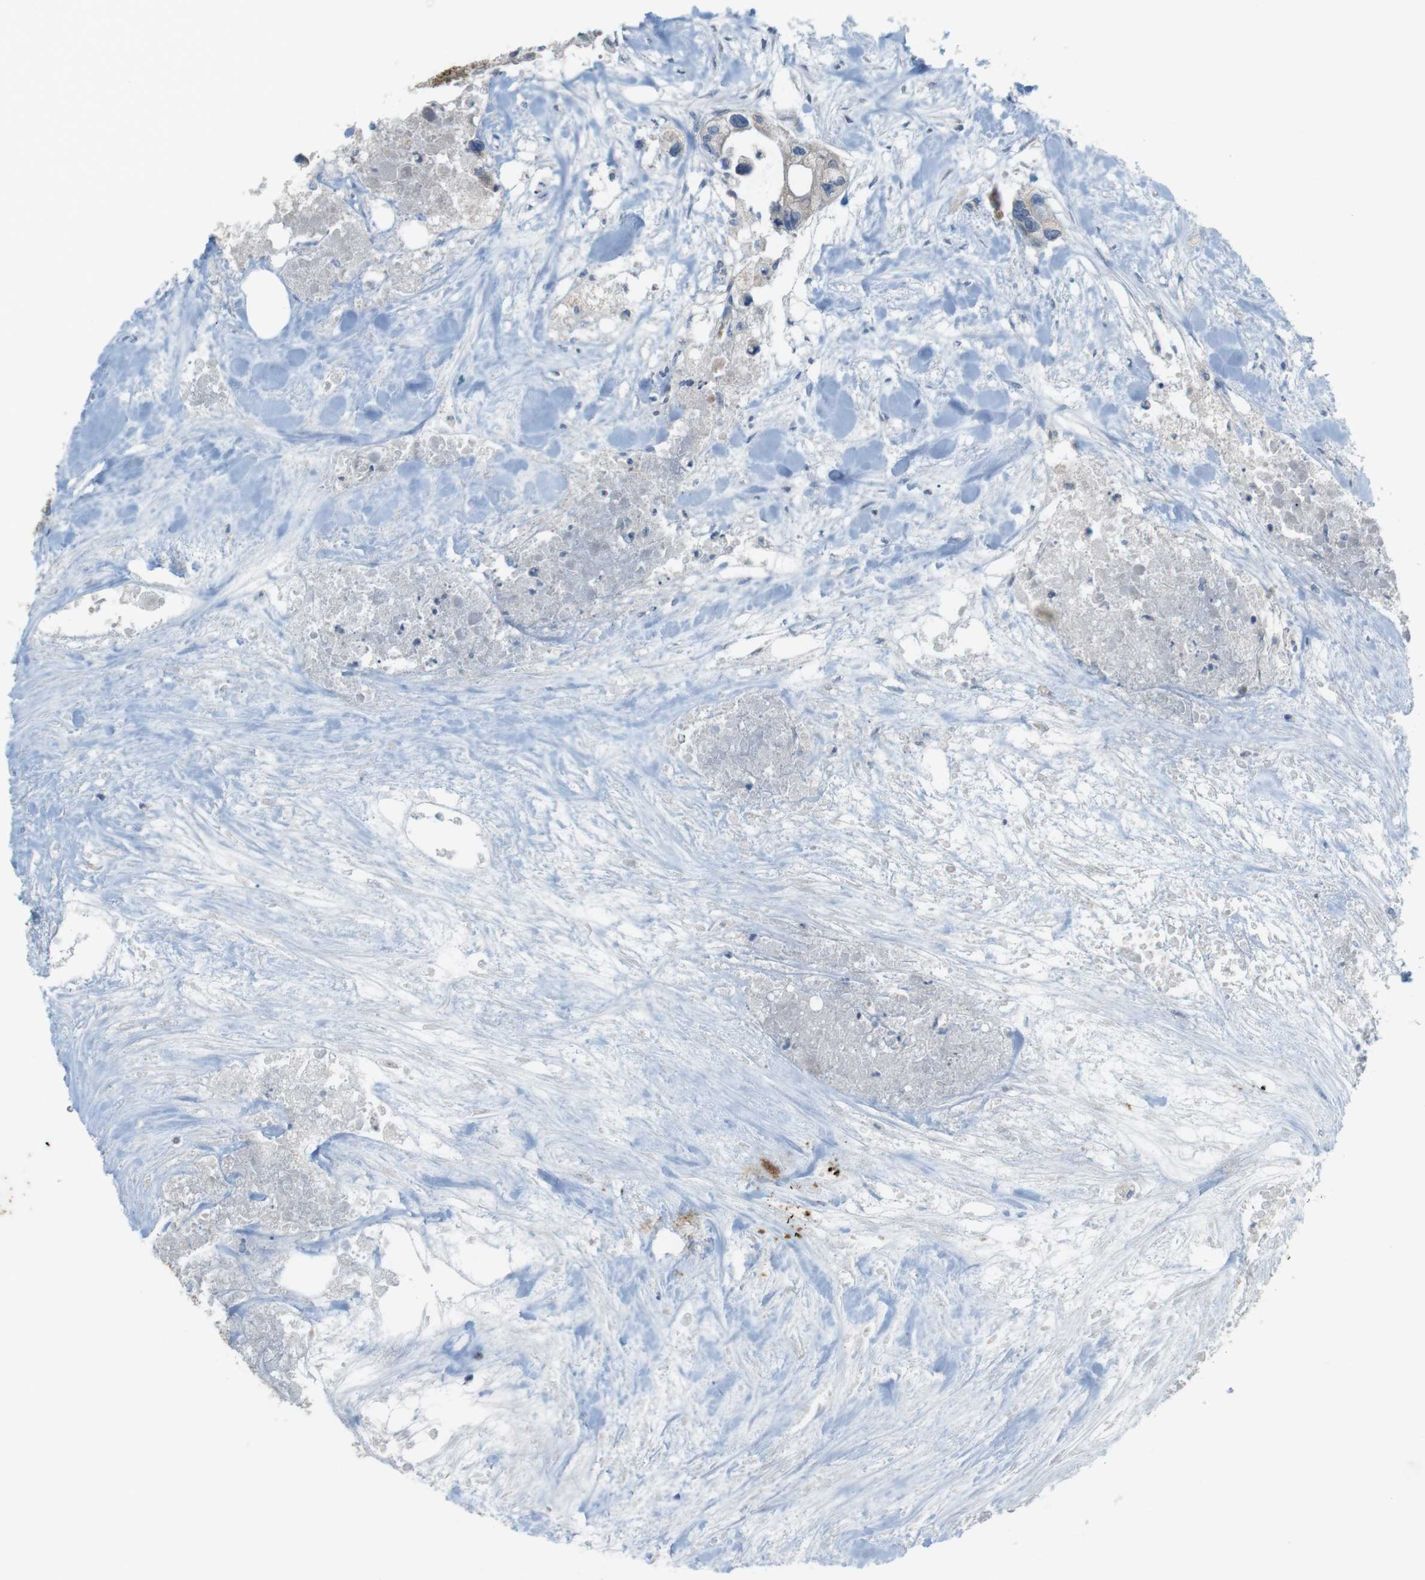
{"staining": {"intensity": "weak", "quantity": ">75%", "location": "cytoplasmic/membranous"}, "tissue": "colorectal cancer", "cell_type": "Tumor cells", "image_type": "cancer", "snomed": [{"axis": "morphology", "description": "Adenocarcinoma, NOS"}, {"axis": "topography", "description": "Colon"}], "caption": "IHC photomicrograph of human colorectal adenocarcinoma stained for a protein (brown), which displays low levels of weak cytoplasmic/membranous positivity in approximately >75% of tumor cells.", "gene": "MUC5B", "patient": {"sex": "female", "age": 57}}